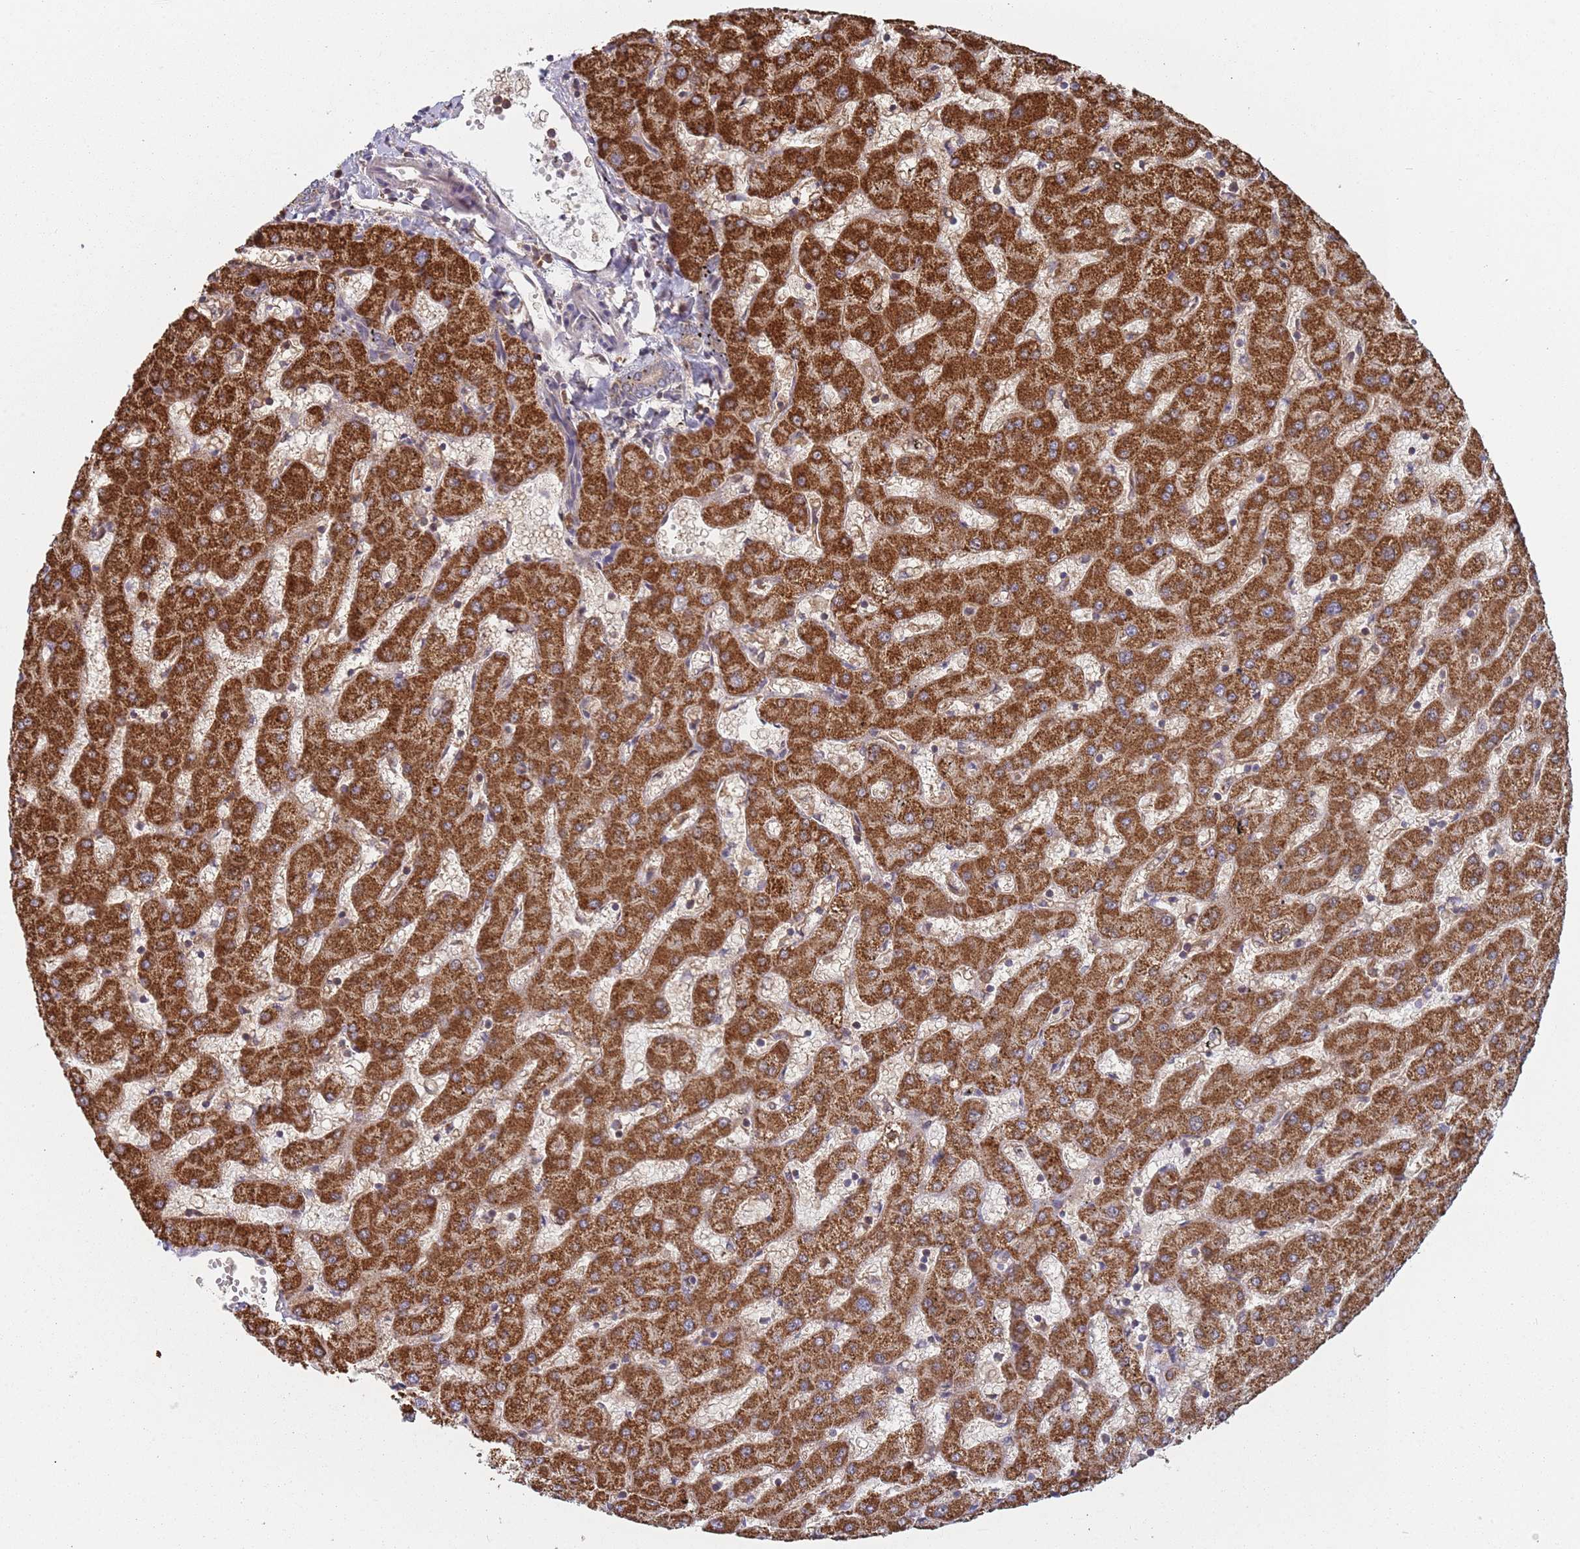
{"staining": {"intensity": "weak", "quantity": "25%-75%", "location": "cytoplasmic/membranous"}, "tissue": "liver", "cell_type": "Cholangiocytes", "image_type": "normal", "snomed": [{"axis": "morphology", "description": "Normal tissue, NOS"}, {"axis": "topography", "description": "Liver"}], "caption": "The immunohistochemical stain highlights weak cytoplasmic/membranous expression in cholangiocytes of benign liver.", "gene": "GDI1", "patient": {"sex": "female", "age": 63}}